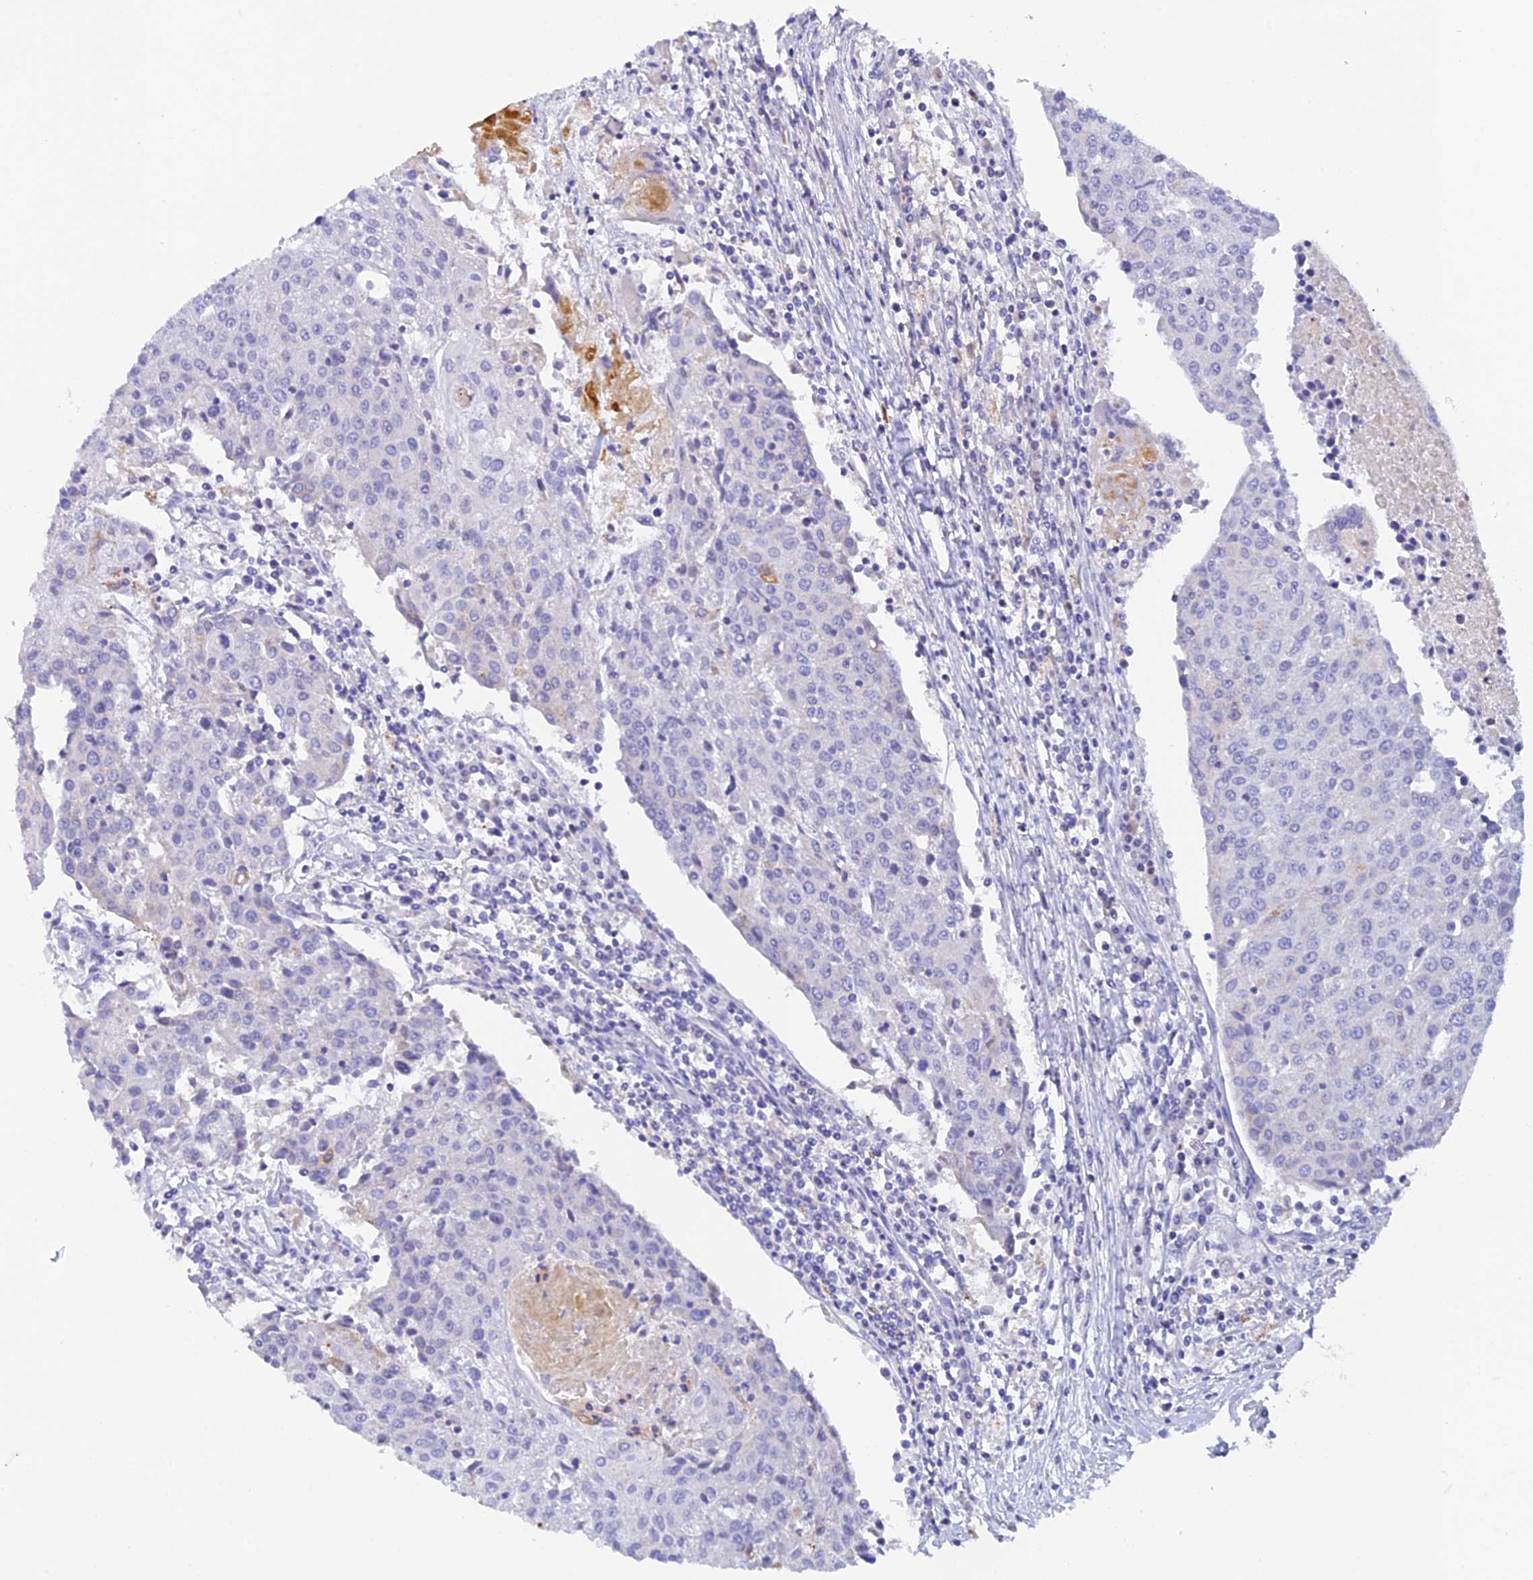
{"staining": {"intensity": "negative", "quantity": "none", "location": "none"}, "tissue": "urothelial cancer", "cell_type": "Tumor cells", "image_type": "cancer", "snomed": [{"axis": "morphology", "description": "Urothelial carcinoma, High grade"}, {"axis": "topography", "description": "Urinary bladder"}], "caption": "DAB immunohistochemical staining of urothelial cancer reveals no significant positivity in tumor cells. (DAB (3,3'-diaminobenzidine) IHC, high magnification).", "gene": "C12orf29", "patient": {"sex": "female", "age": 85}}